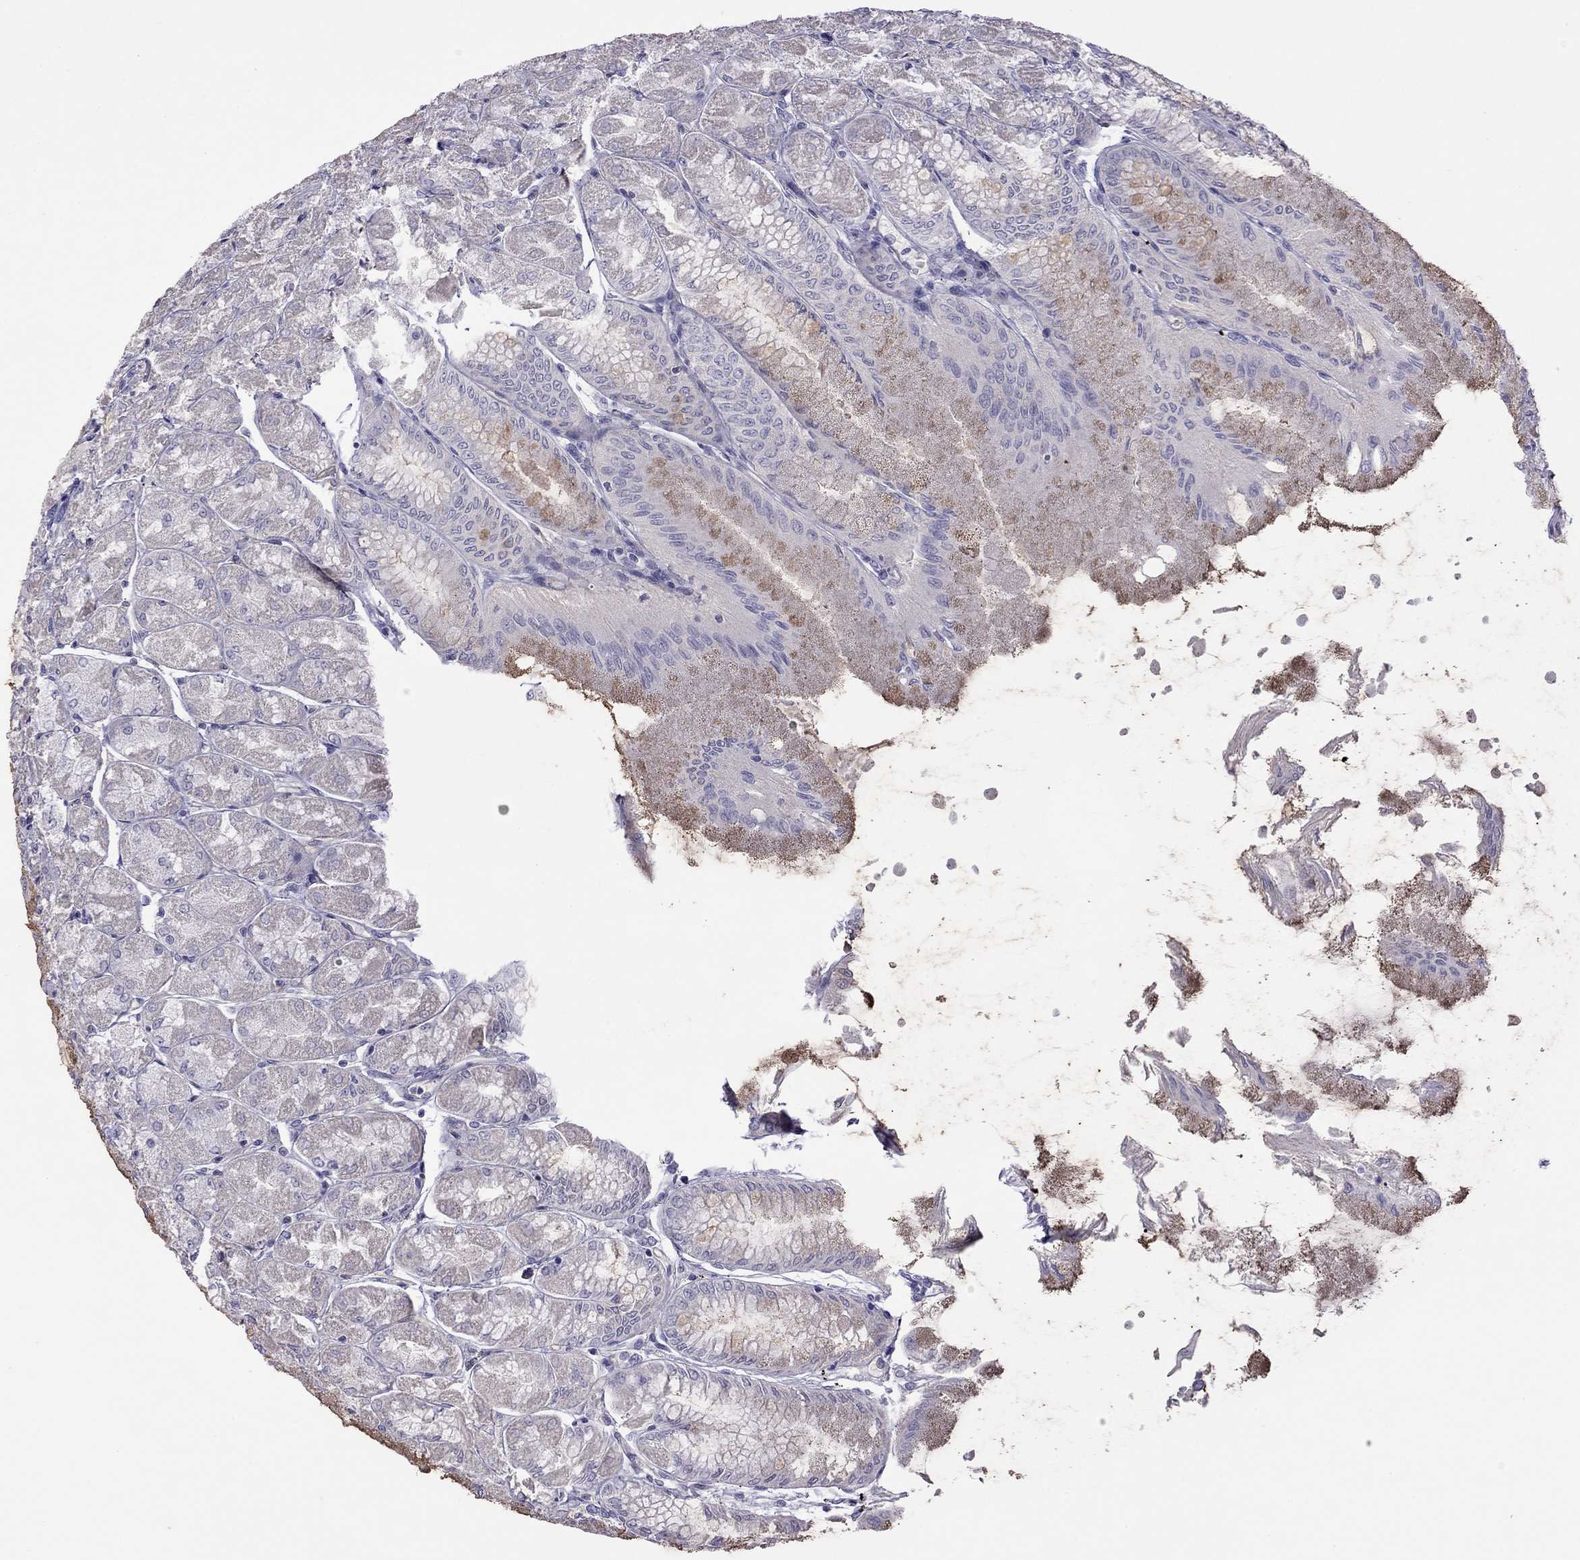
{"staining": {"intensity": "moderate", "quantity": "<25%", "location": "cytoplasmic/membranous"}, "tissue": "stomach", "cell_type": "Glandular cells", "image_type": "normal", "snomed": [{"axis": "morphology", "description": "Normal tissue, NOS"}, {"axis": "topography", "description": "Stomach, upper"}], "caption": "This photomicrograph exhibits immunohistochemistry staining of unremarkable human stomach, with low moderate cytoplasmic/membranous positivity in about <25% of glandular cells.", "gene": "FEZ1", "patient": {"sex": "male", "age": 60}}